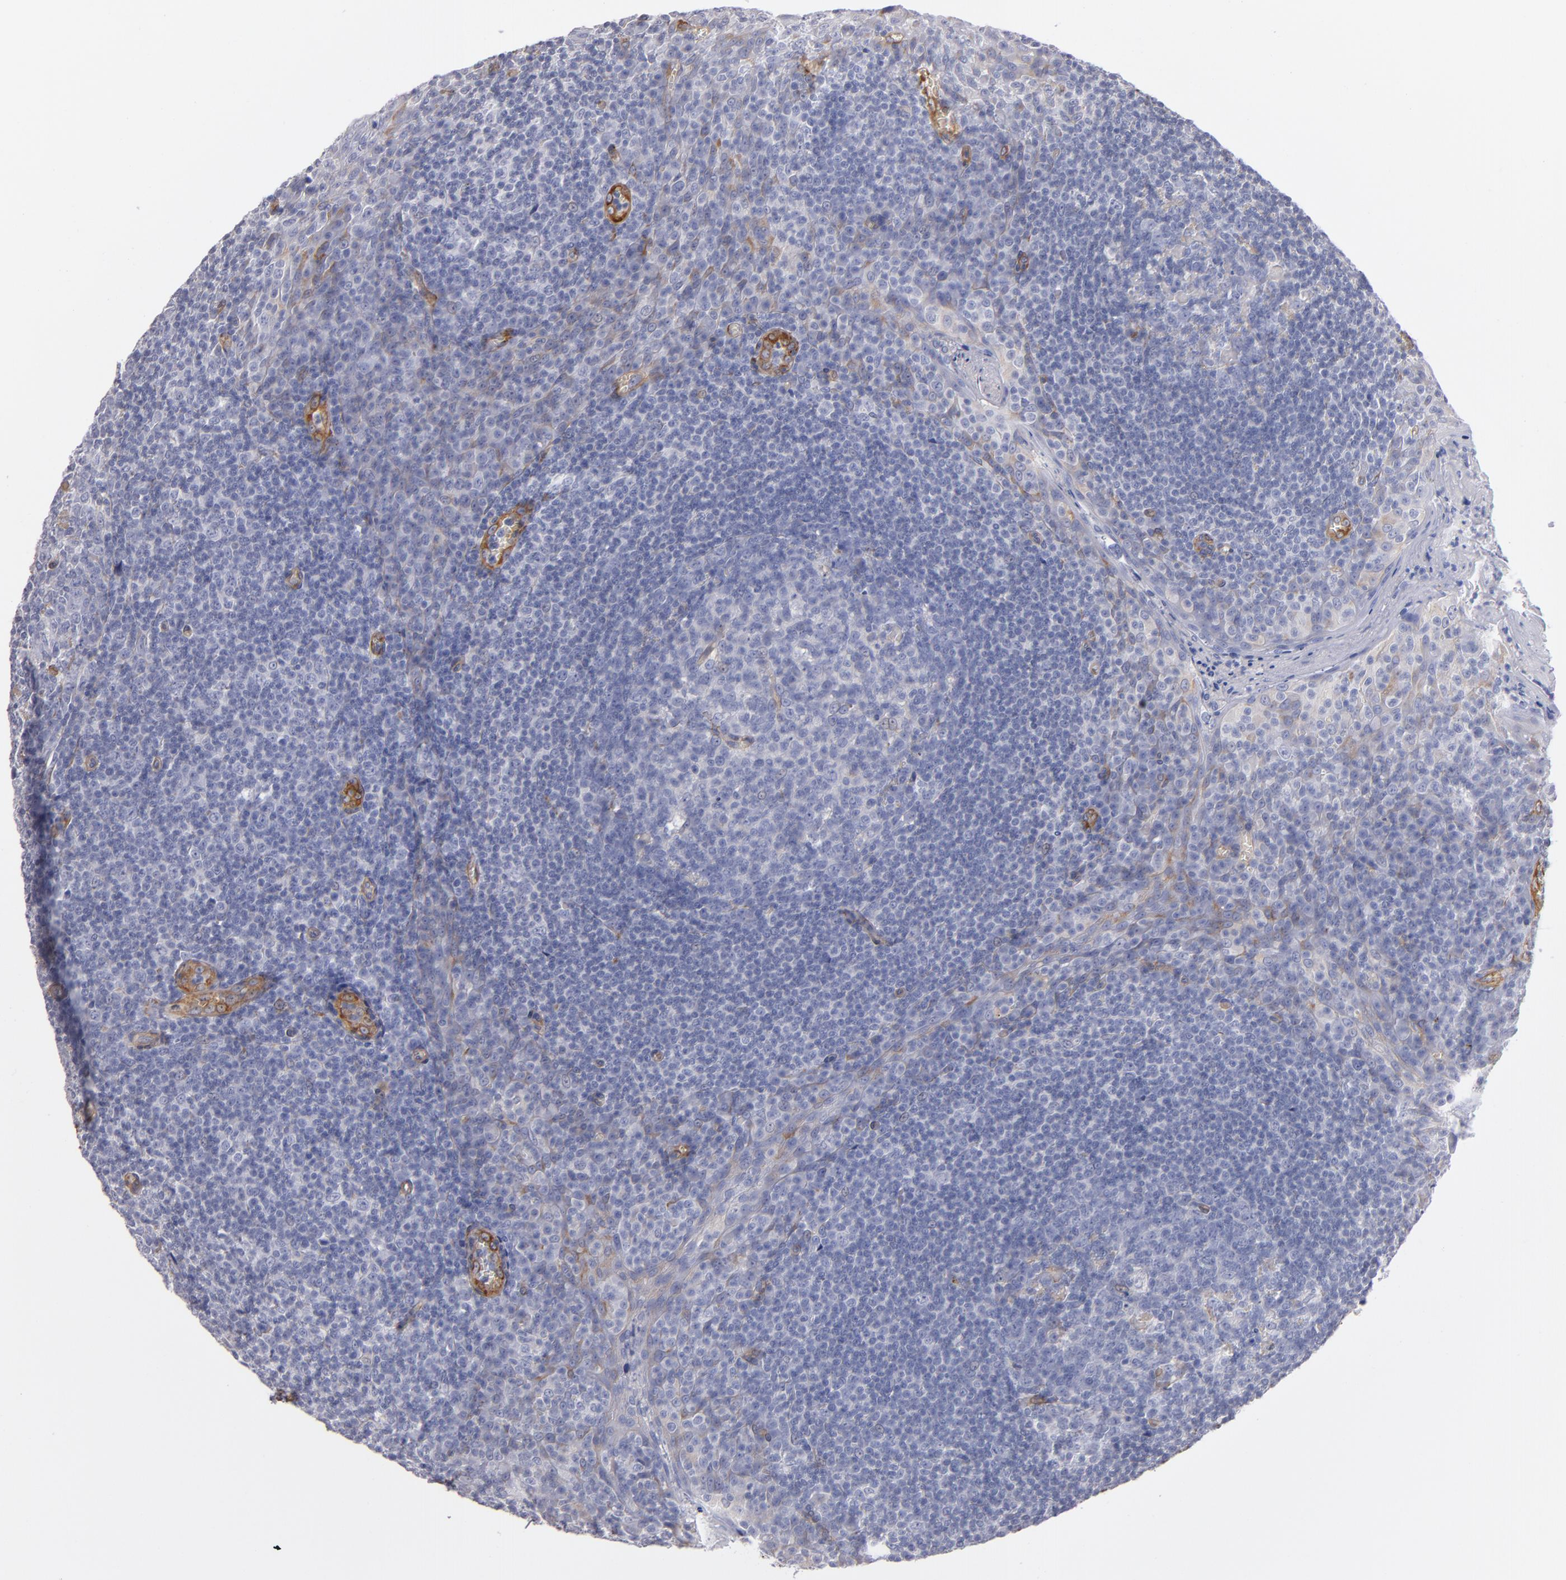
{"staining": {"intensity": "negative", "quantity": "none", "location": "none"}, "tissue": "tonsil", "cell_type": "Germinal center cells", "image_type": "normal", "snomed": [{"axis": "morphology", "description": "Normal tissue, NOS"}, {"axis": "topography", "description": "Tonsil"}], "caption": "IHC photomicrograph of unremarkable tonsil: human tonsil stained with DAB (3,3'-diaminobenzidine) demonstrates no significant protein expression in germinal center cells.", "gene": "LAMC1", "patient": {"sex": "male", "age": 31}}